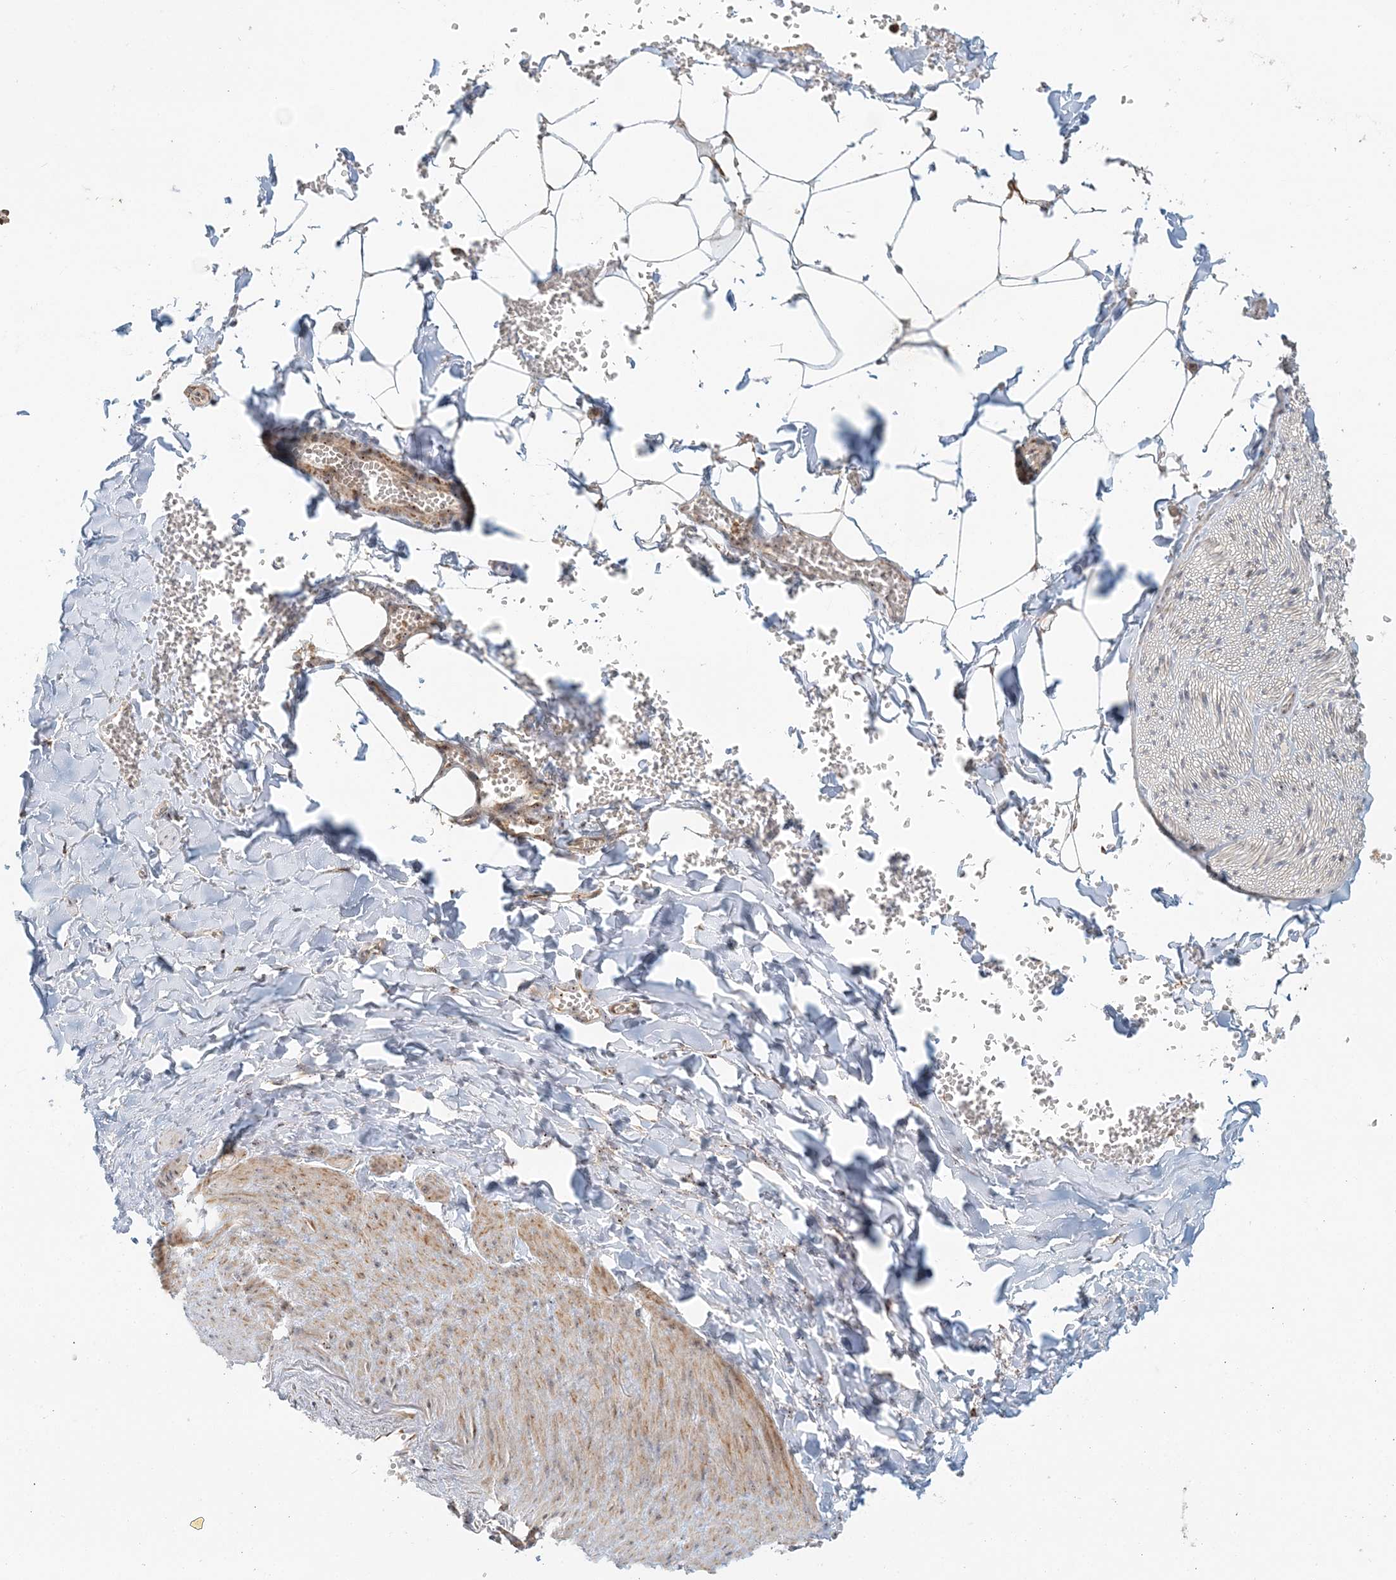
{"staining": {"intensity": "weak", "quantity": "25%-75%", "location": "cytoplasmic/membranous"}, "tissue": "adipose tissue", "cell_type": "Adipocytes", "image_type": "normal", "snomed": [{"axis": "morphology", "description": "Normal tissue, NOS"}, {"axis": "topography", "description": "Gallbladder"}, {"axis": "topography", "description": "Peripheral nerve tissue"}], "caption": "Immunohistochemistry (IHC) (DAB) staining of benign adipose tissue reveals weak cytoplasmic/membranous protein positivity in about 25%-75% of adipocytes.", "gene": "UBE2F", "patient": {"sex": "male", "age": 38}}